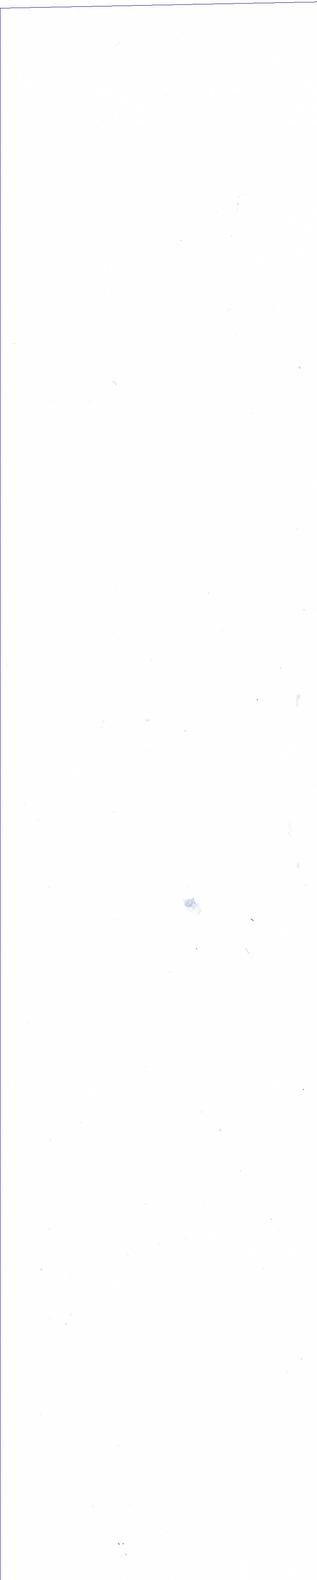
{"staining": {"intensity": "negative", "quantity": "none", "location": "none"}, "tissue": "caudate", "cell_type": "Glial cells", "image_type": "normal", "snomed": [{"axis": "morphology", "description": "Normal tissue, NOS"}, {"axis": "topography", "description": "Lateral ventricle wall"}], "caption": "IHC photomicrograph of benign caudate stained for a protein (brown), which reveals no expression in glial cells.", "gene": "KRT7", "patient": {"sex": "female", "age": 54}}